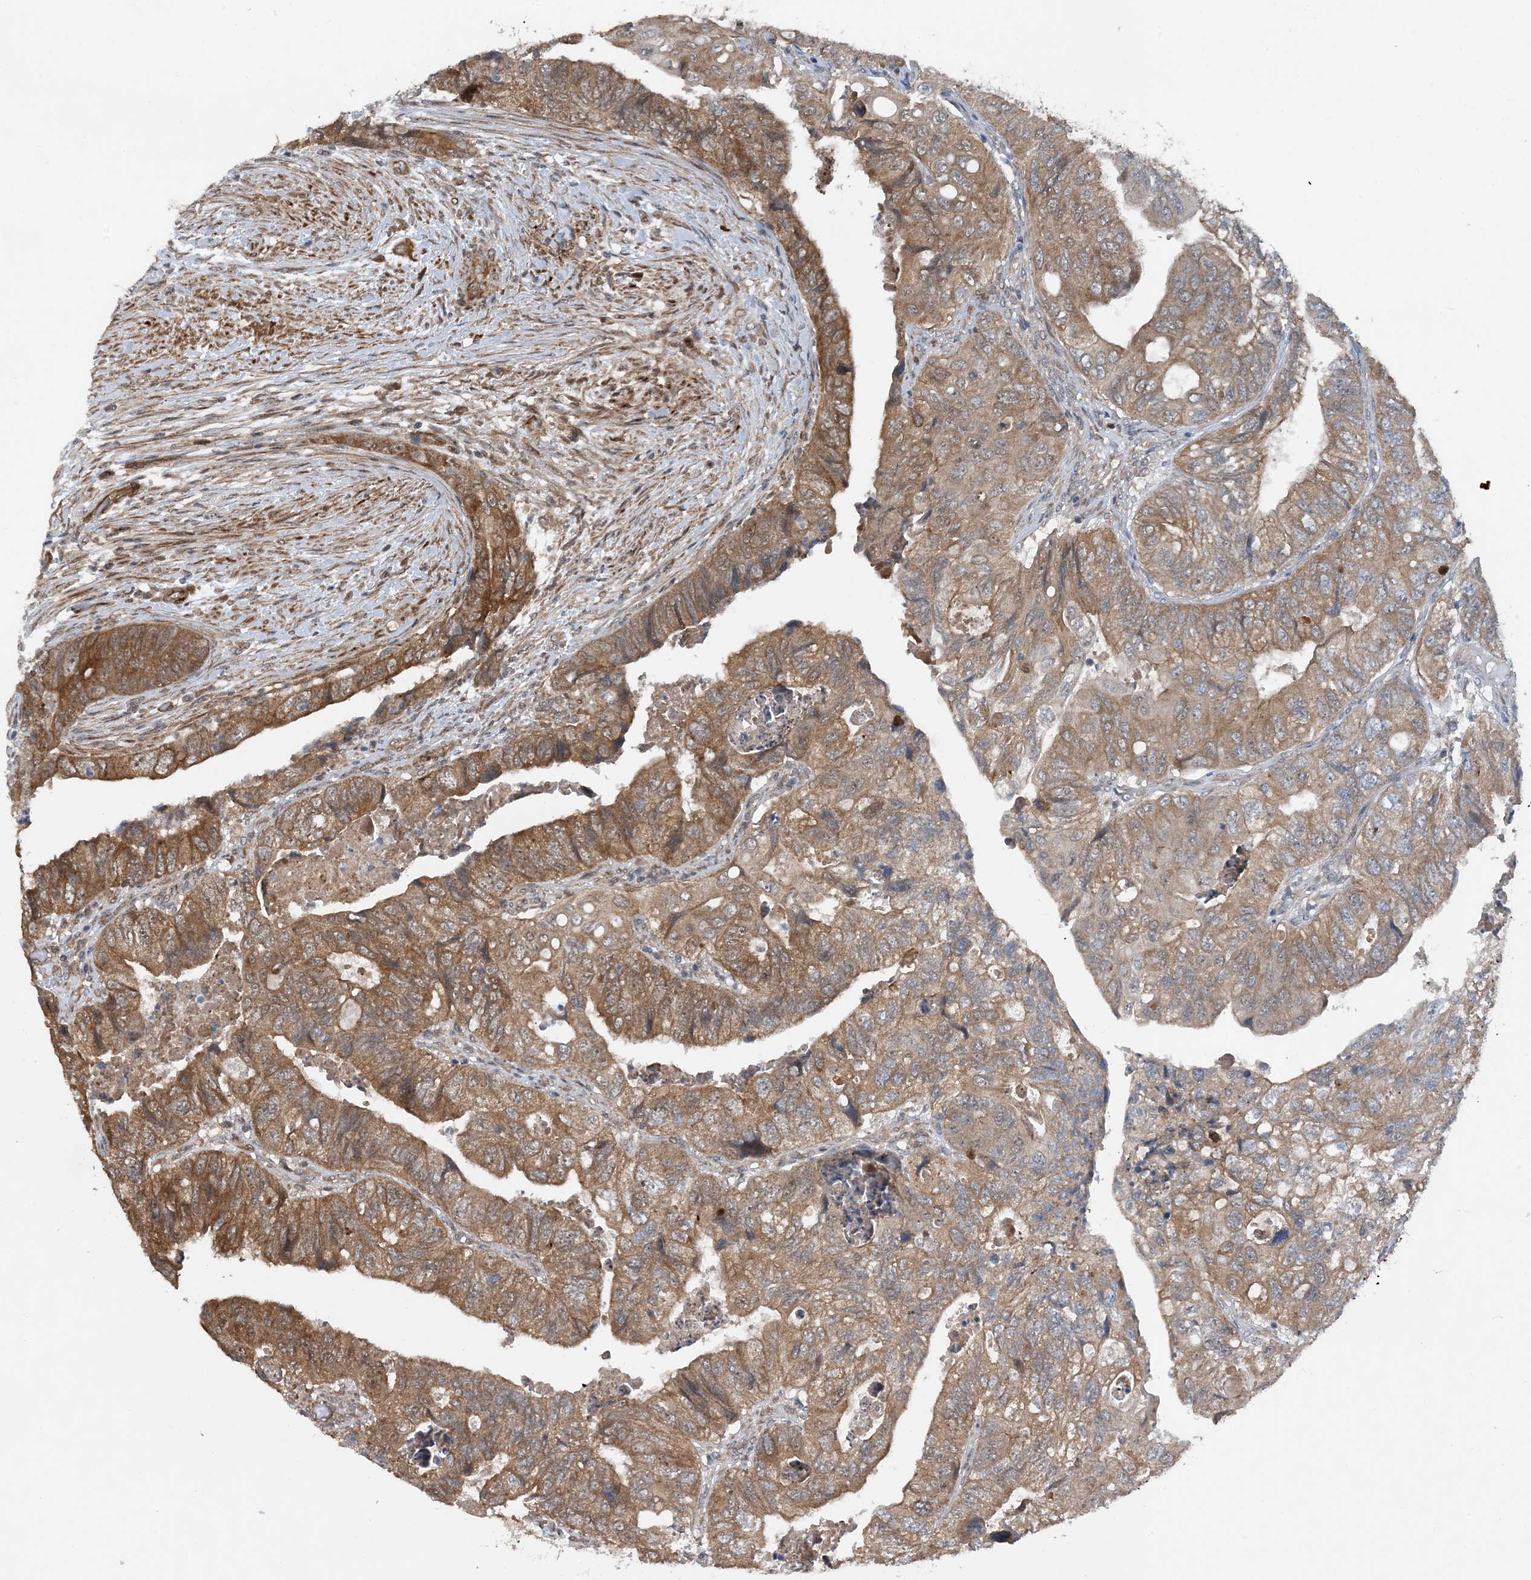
{"staining": {"intensity": "moderate", "quantity": ">75%", "location": "cytoplasmic/membranous"}, "tissue": "colorectal cancer", "cell_type": "Tumor cells", "image_type": "cancer", "snomed": [{"axis": "morphology", "description": "Adenocarcinoma, NOS"}, {"axis": "topography", "description": "Rectum"}], "caption": "Immunohistochemistry photomicrograph of neoplastic tissue: human colorectal cancer stained using IHC shows medium levels of moderate protein expression localized specifically in the cytoplasmic/membranous of tumor cells, appearing as a cytoplasmic/membranous brown color.", "gene": "HEMK1", "patient": {"sex": "male", "age": 63}}